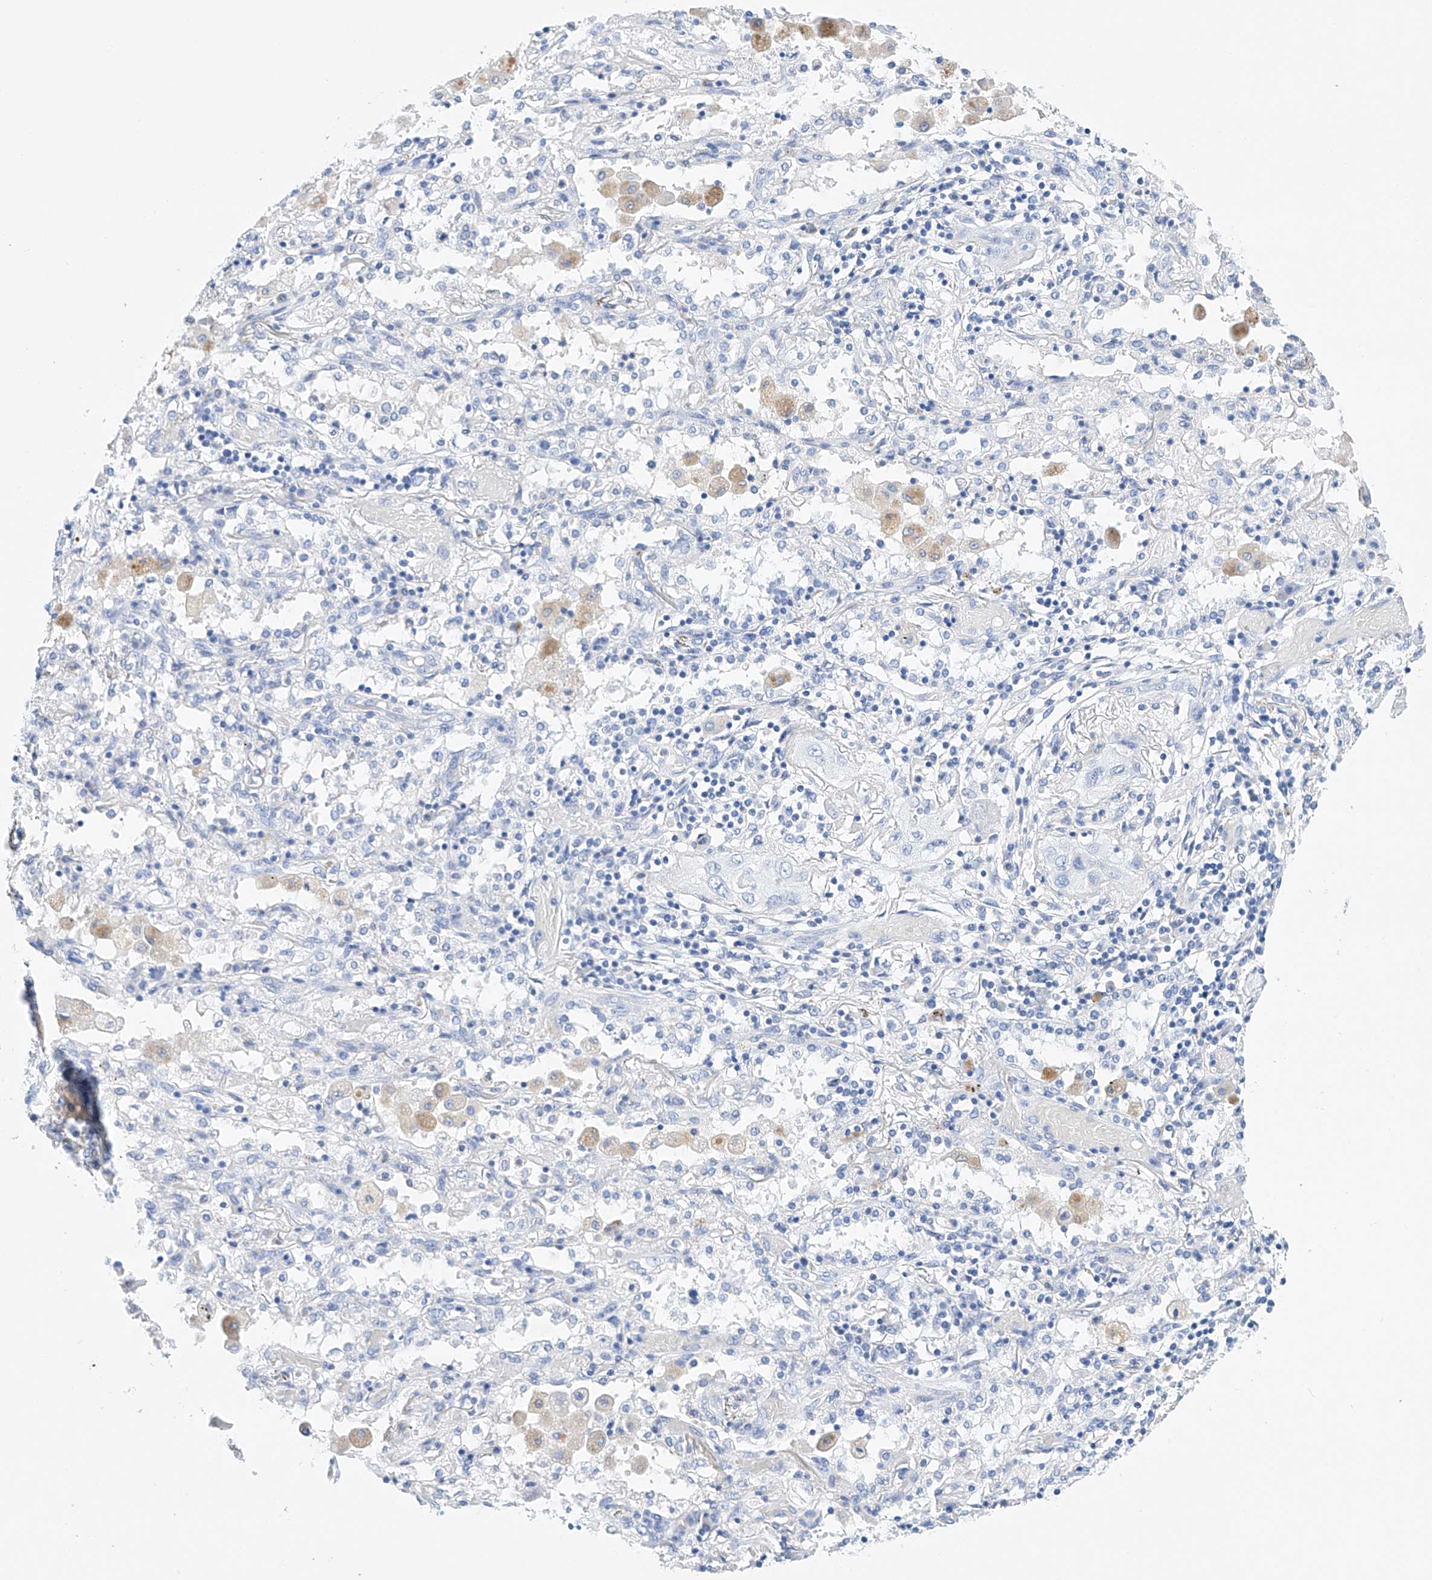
{"staining": {"intensity": "negative", "quantity": "none", "location": "none"}, "tissue": "lung cancer", "cell_type": "Tumor cells", "image_type": "cancer", "snomed": [{"axis": "morphology", "description": "Squamous cell carcinoma, NOS"}, {"axis": "topography", "description": "Lung"}], "caption": "Immunohistochemistry (IHC) micrograph of neoplastic tissue: lung cancer (squamous cell carcinoma) stained with DAB (3,3'-diaminobenzidine) demonstrates no significant protein staining in tumor cells.", "gene": "LURAP1", "patient": {"sex": "female", "age": 47}}